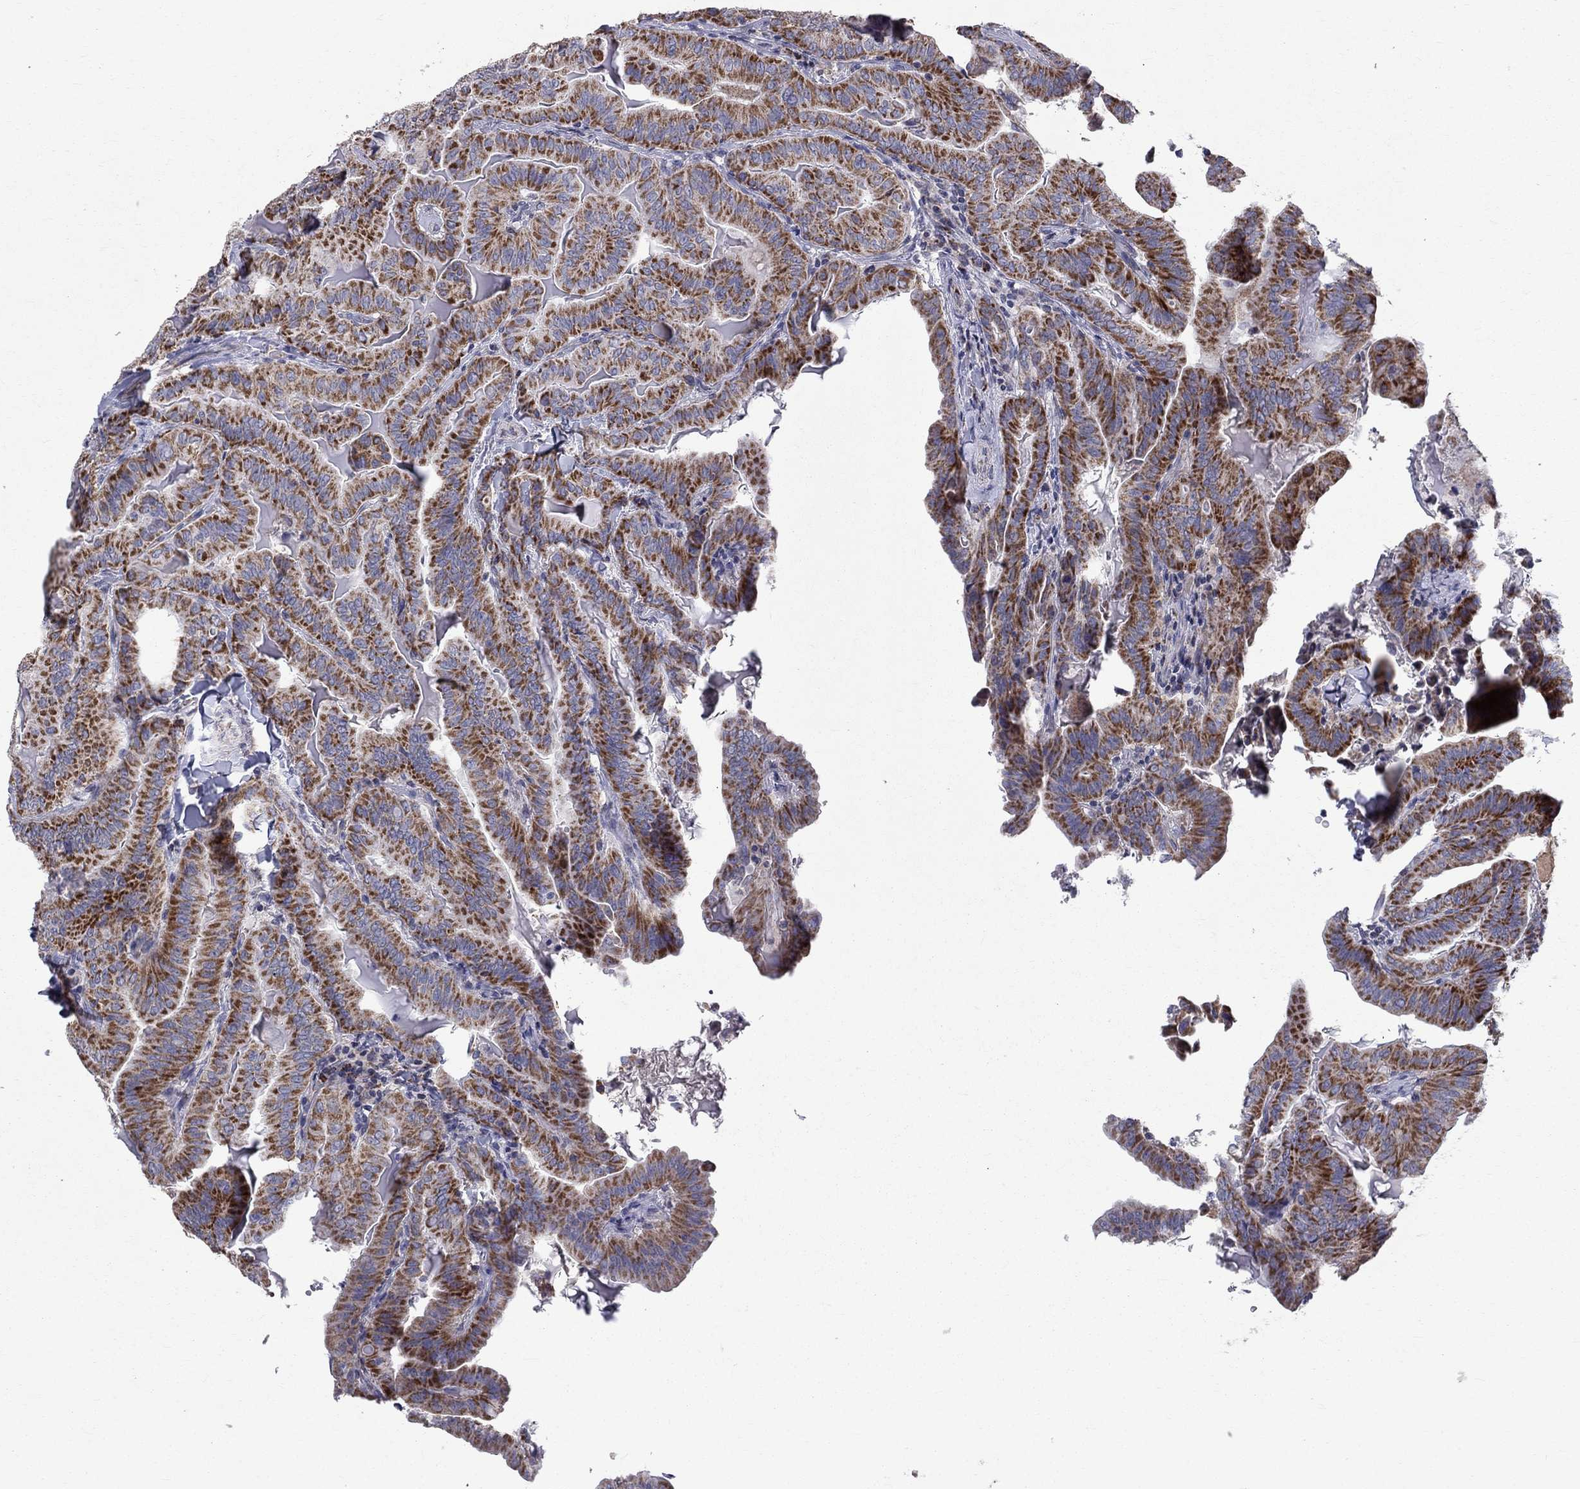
{"staining": {"intensity": "strong", "quantity": ">75%", "location": "cytoplasmic/membranous"}, "tissue": "thyroid cancer", "cell_type": "Tumor cells", "image_type": "cancer", "snomed": [{"axis": "morphology", "description": "Papillary adenocarcinoma, NOS"}, {"axis": "topography", "description": "Thyroid gland"}], "caption": "Immunohistochemical staining of human thyroid cancer exhibits strong cytoplasmic/membranous protein positivity in about >75% of tumor cells. The staining was performed using DAB, with brown indicating positive protein expression. Nuclei are stained blue with hematoxylin.", "gene": "SLC4A10", "patient": {"sex": "female", "age": 68}}